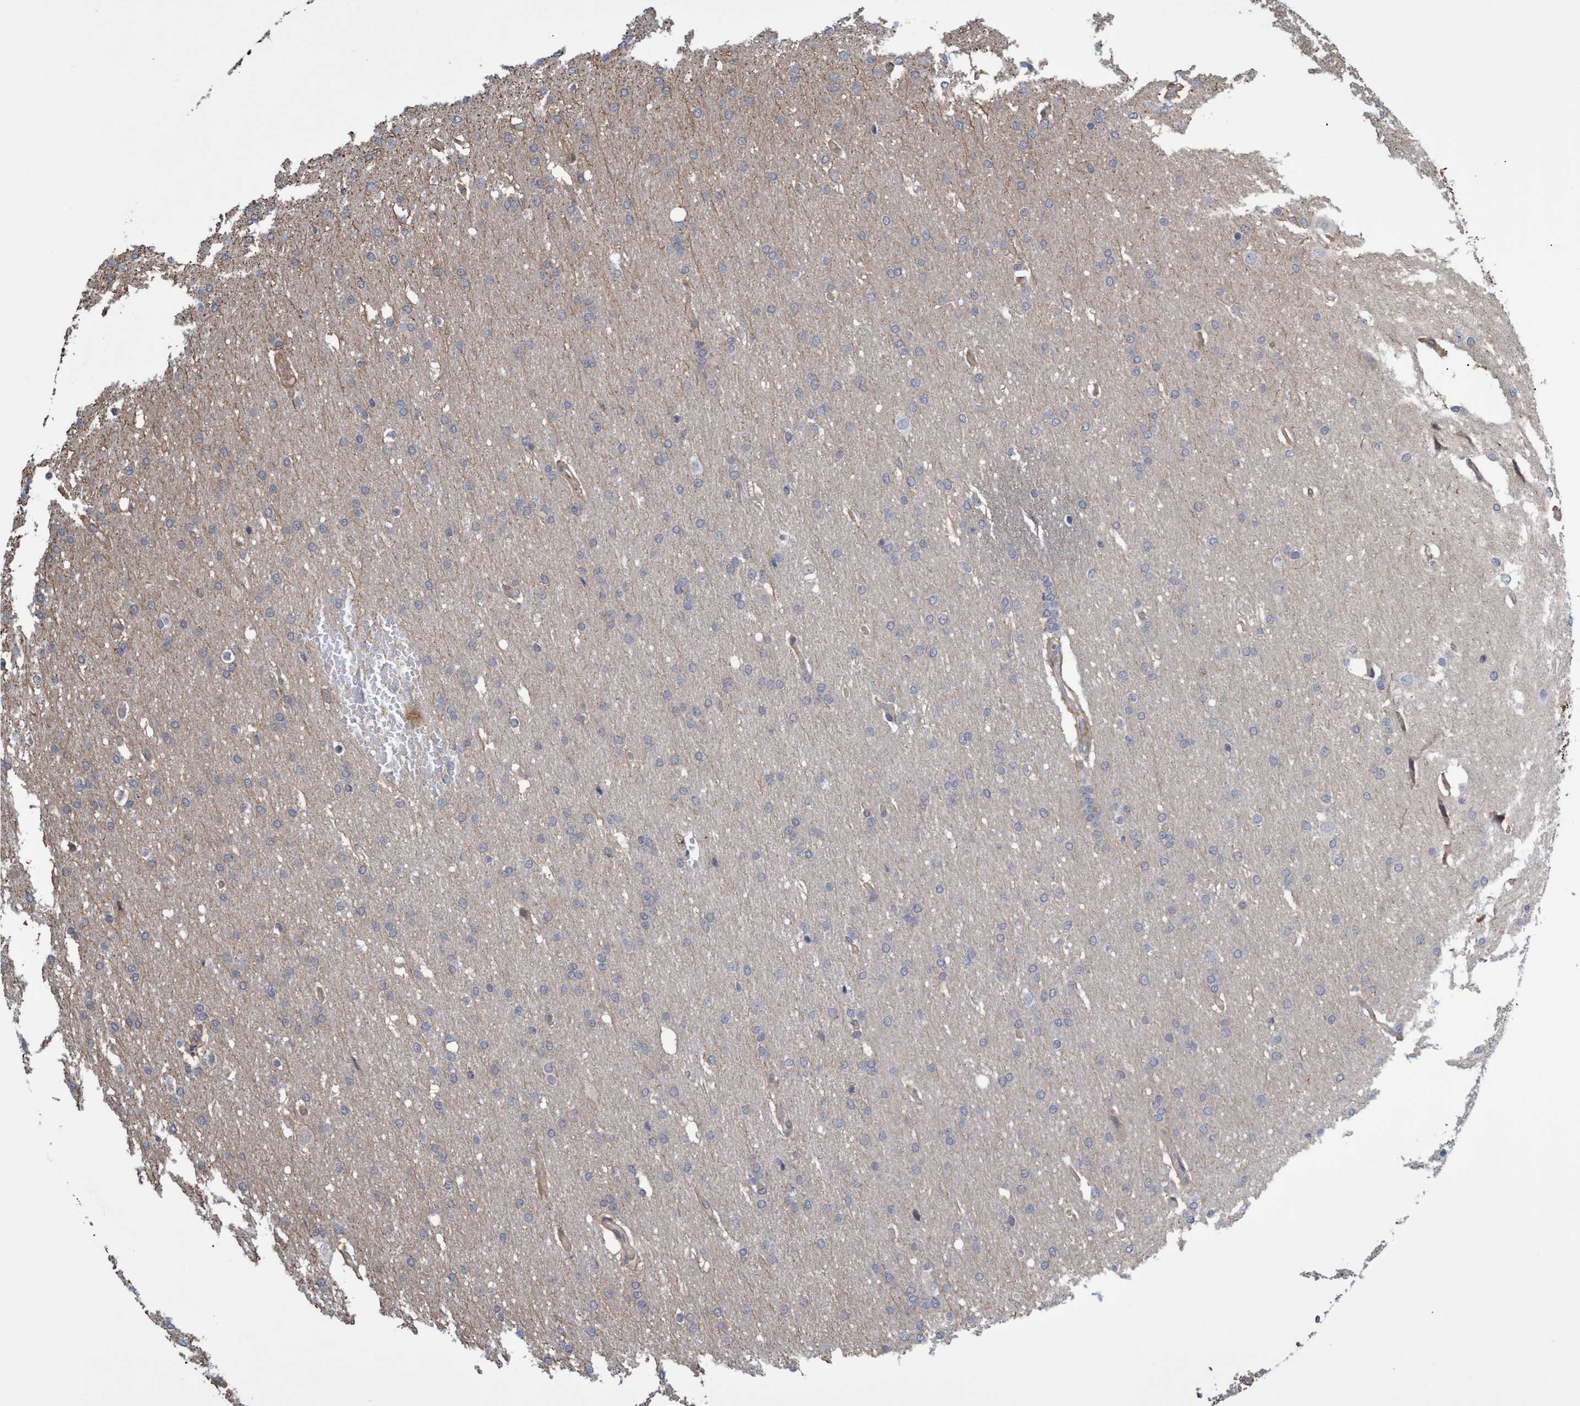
{"staining": {"intensity": "weak", "quantity": "<25%", "location": "cytoplasmic/membranous"}, "tissue": "glioma", "cell_type": "Tumor cells", "image_type": "cancer", "snomed": [{"axis": "morphology", "description": "Glioma, malignant, Low grade"}, {"axis": "topography", "description": "Brain"}], "caption": "There is no significant staining in tumor cells of low-grade glioma (malignant).", "gene": "TNFRSF10B", "patient": {"sex": "female", "age": 37}}